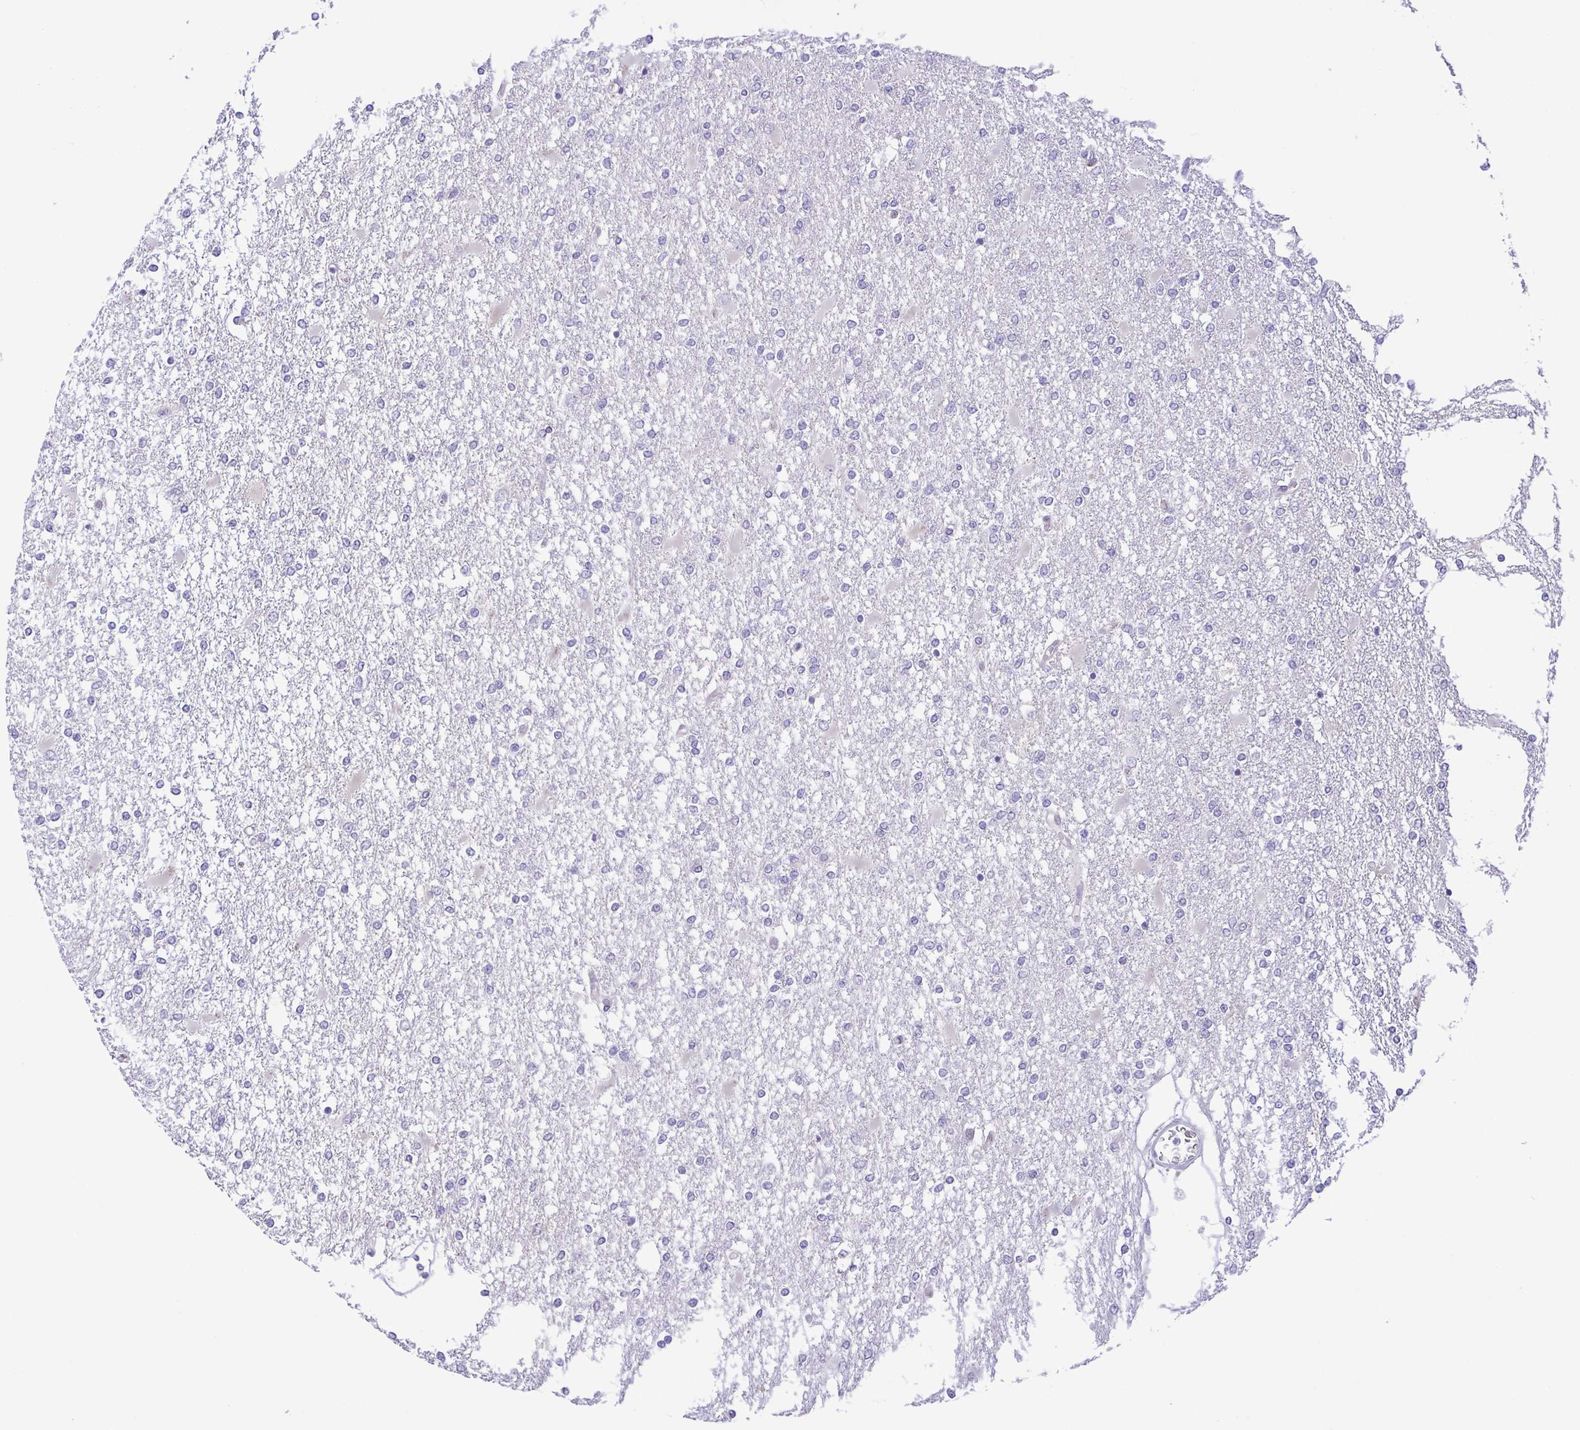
{"staining": {"intensity": "negative", "quantity": "none", "location": "none"}, "tissue": "glioma", "cell_type": "Tumor cells", "image_type": "cancer", "snomed": [{"axis": "morphology", "description": "Glioma, malignant, High grade"}, {"axis": "topography", "description": "Cerebral cortex"}], "caption": "Immunohistochemistry histopathology image of neoplastic tissue: human glioma stained with DAB (3,3'-diaminobenzidine) reveals no significant protein staining in tumor cells.", "gene": "EPB42", "patient": {"sex": "male", "age": 79}}